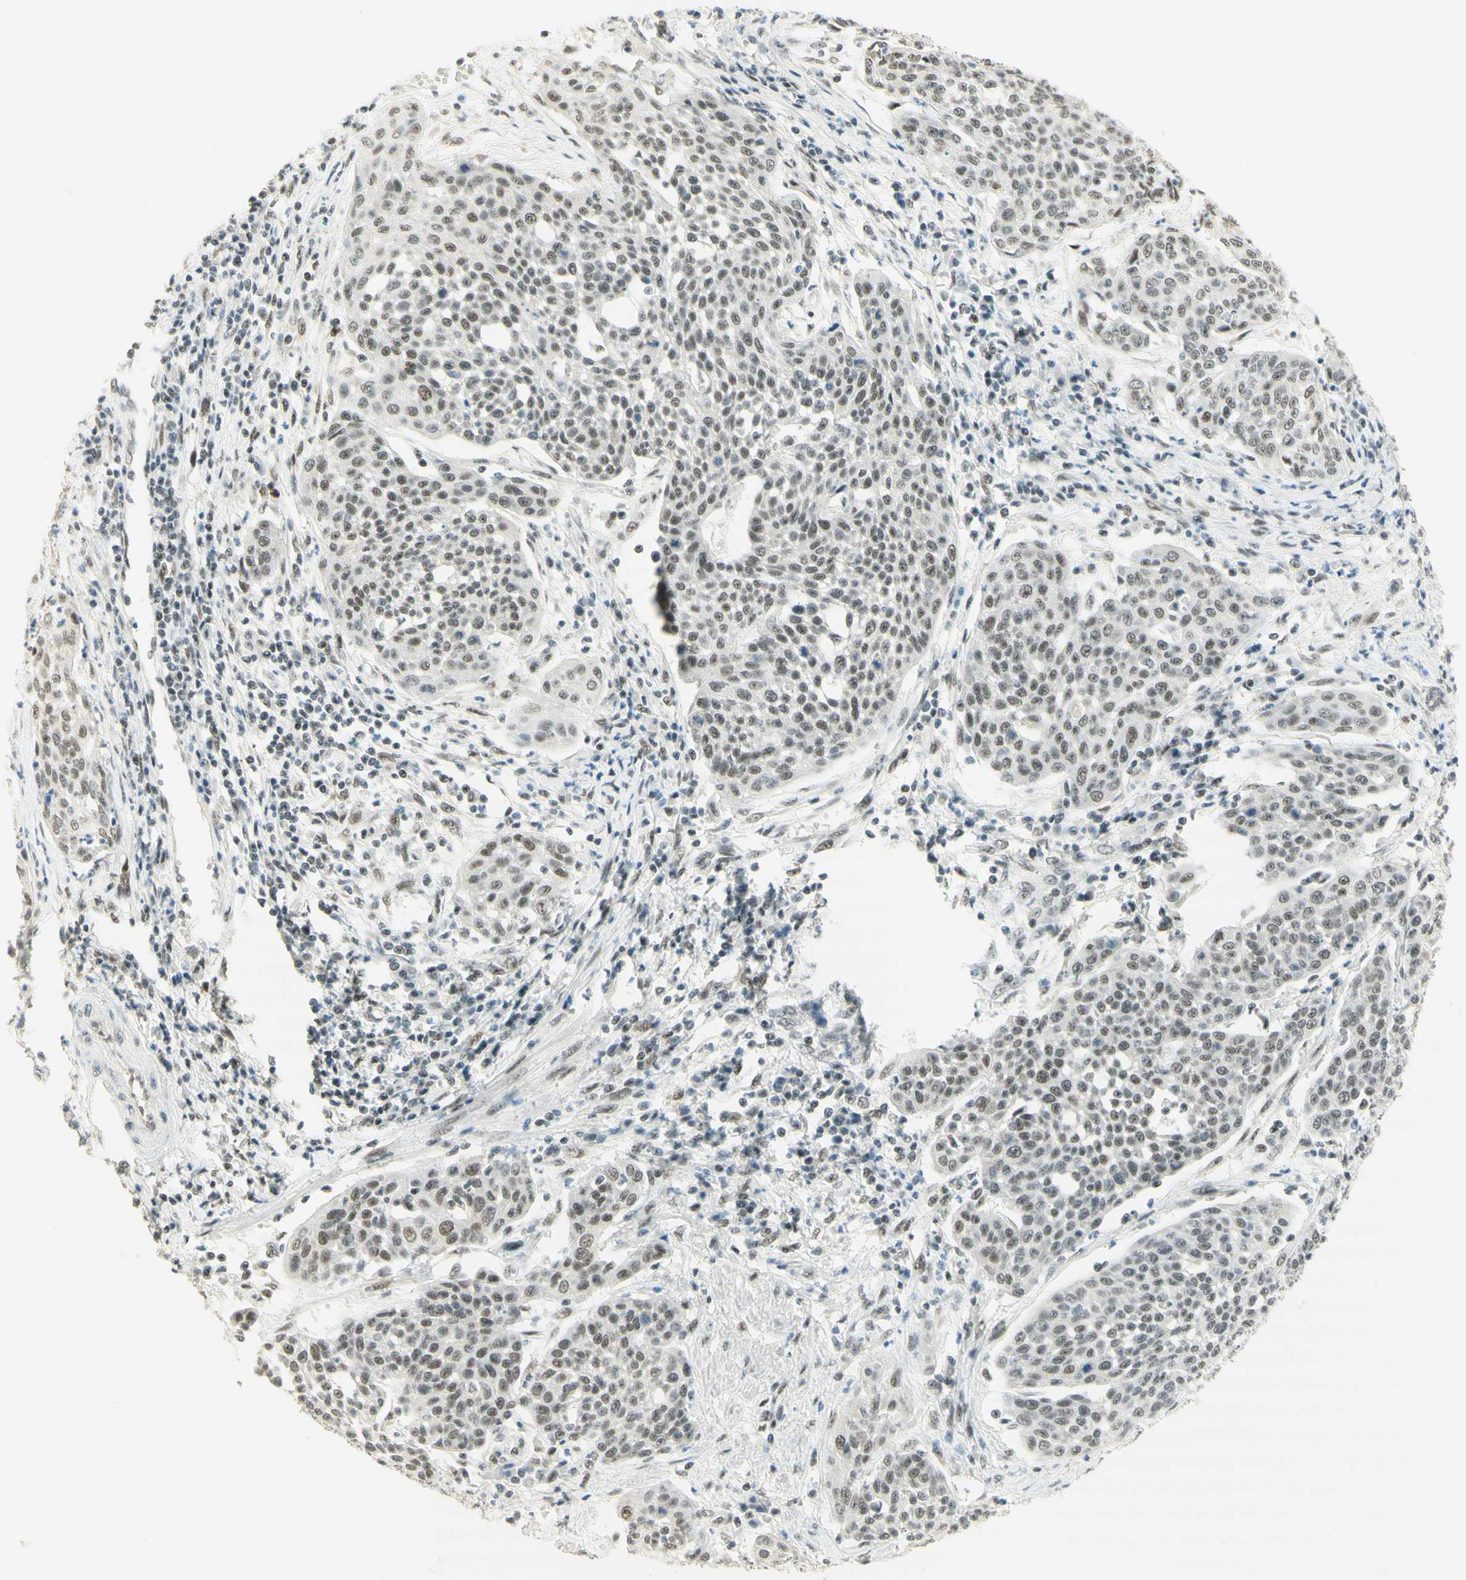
{"staining": {"intensity": "weak", "quantity": "25%-75%", "location": "nuclear"}, "tissue": "cervical cancer", "cell_type": "Tumor cells", "image_type": "cancer", "snomed": [{"axis": "morphology", "description": "Squamous cell carcinoma, NOS"}, {"axis": "topography", "description": "Cervix"}], "caption": "Tumor cells exhibit low levels of weak nuclear expression in about 25%-75% of cells in squamous cell carcinoma (cervical). (brown staining indicates protein expression, while blue staining denotes nuclei).", "gene": "PMS2", "patient": {"sex": "female", "age": 34}}